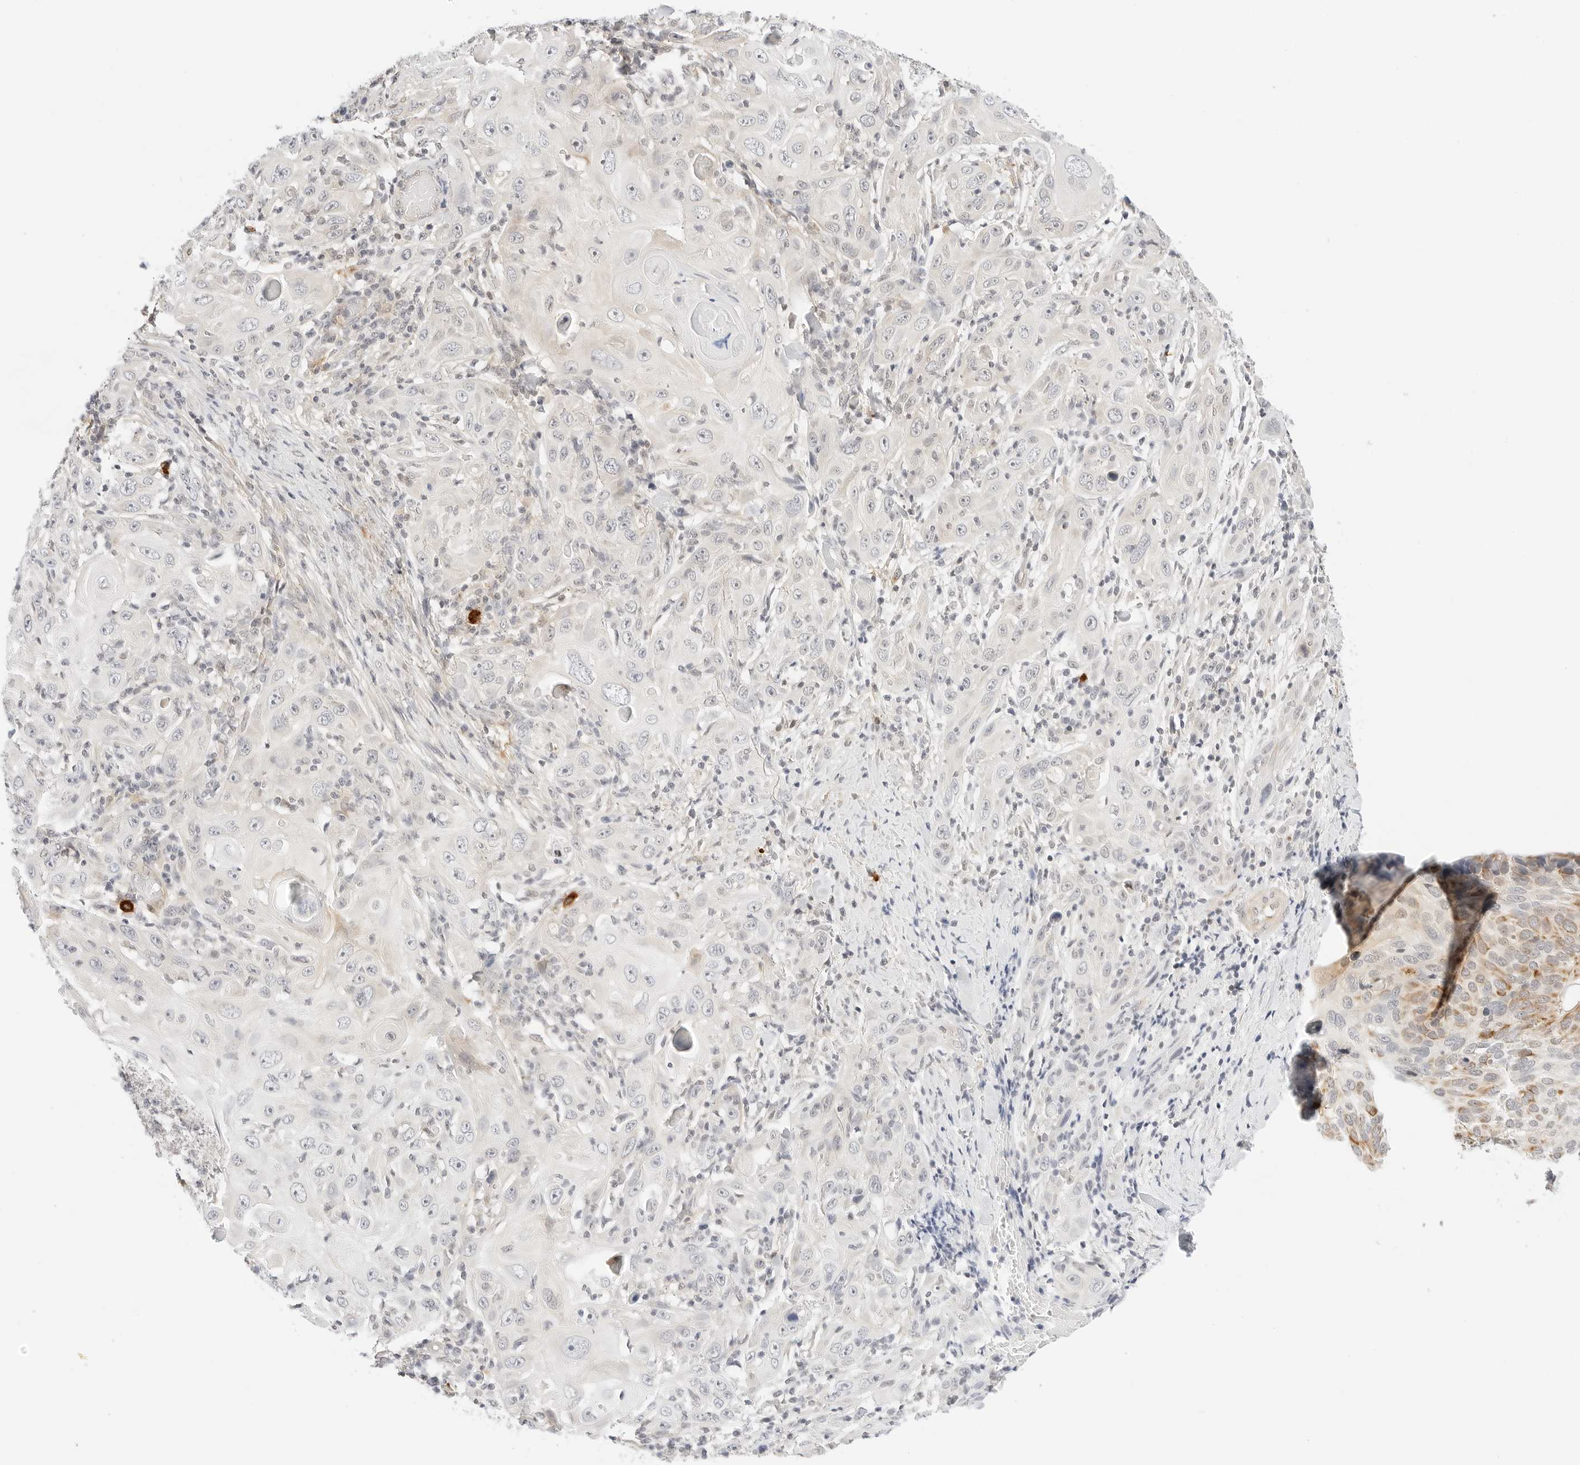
{"staining": {"intensity": "negative", "quantity": "none", "location": "none"}, "tissue": "skin cancer", "cell_type": "Tumor cells", "image_type": "cancer", "snomed": [{"axis": "morphology", "description": "Squamous cell carcinoma, NOS"}, {"axis": "topography", "description": "Skin"}], "caption": "Skin squamous cell carcinoma was stained to show a protein in brown. There is no significant positivity in tumor cells. The staining is performed using DAB brown chromogen with nuclei counter-stained in using hematoxylin.", "gene": "TEKT2", "patient": {"sex": "female", "age": 88}}